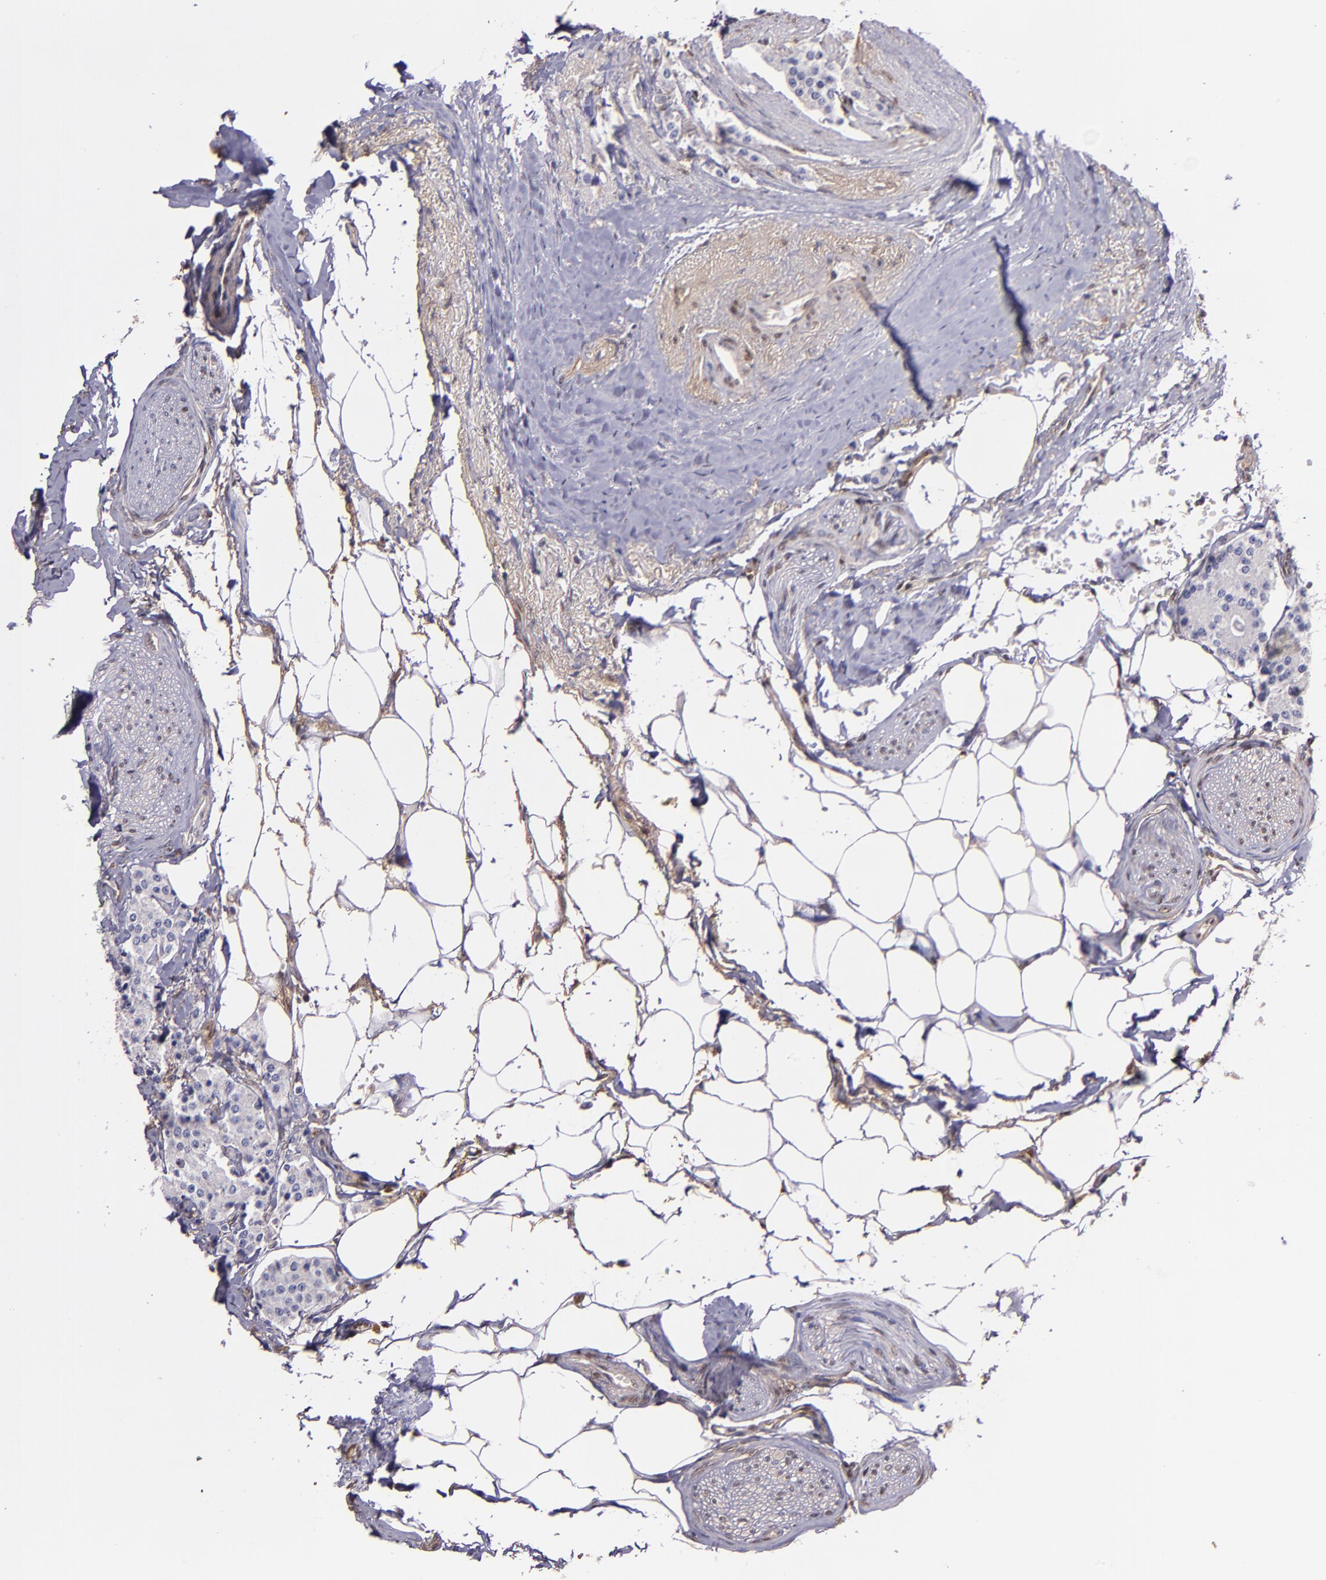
{"staining": {"intensity": "weak", "quantity": "25%-75%", "location": "cytoplasmic/membranous,nuclear"}, "tissue": "carcinoid", "cell_type": "Tumor cells", "image_type": "cancer", "snomed": [{"axis": "morphology", "description": "Carcinoid, malignant, NOS"}, {"axis": "topography", "description": "Colon"}], "caption": "A micrograph of human malignant carcinoid stained for a protein displays weak cytoplasmic/membranous and nuclear brown staining in tumor cells. (DAB (3,3'-diaminobenzidine) IHC with brightfield microscopy, high magnification).", "gene": "STAT6", "patient": {"sex": "female", "age": 61}}